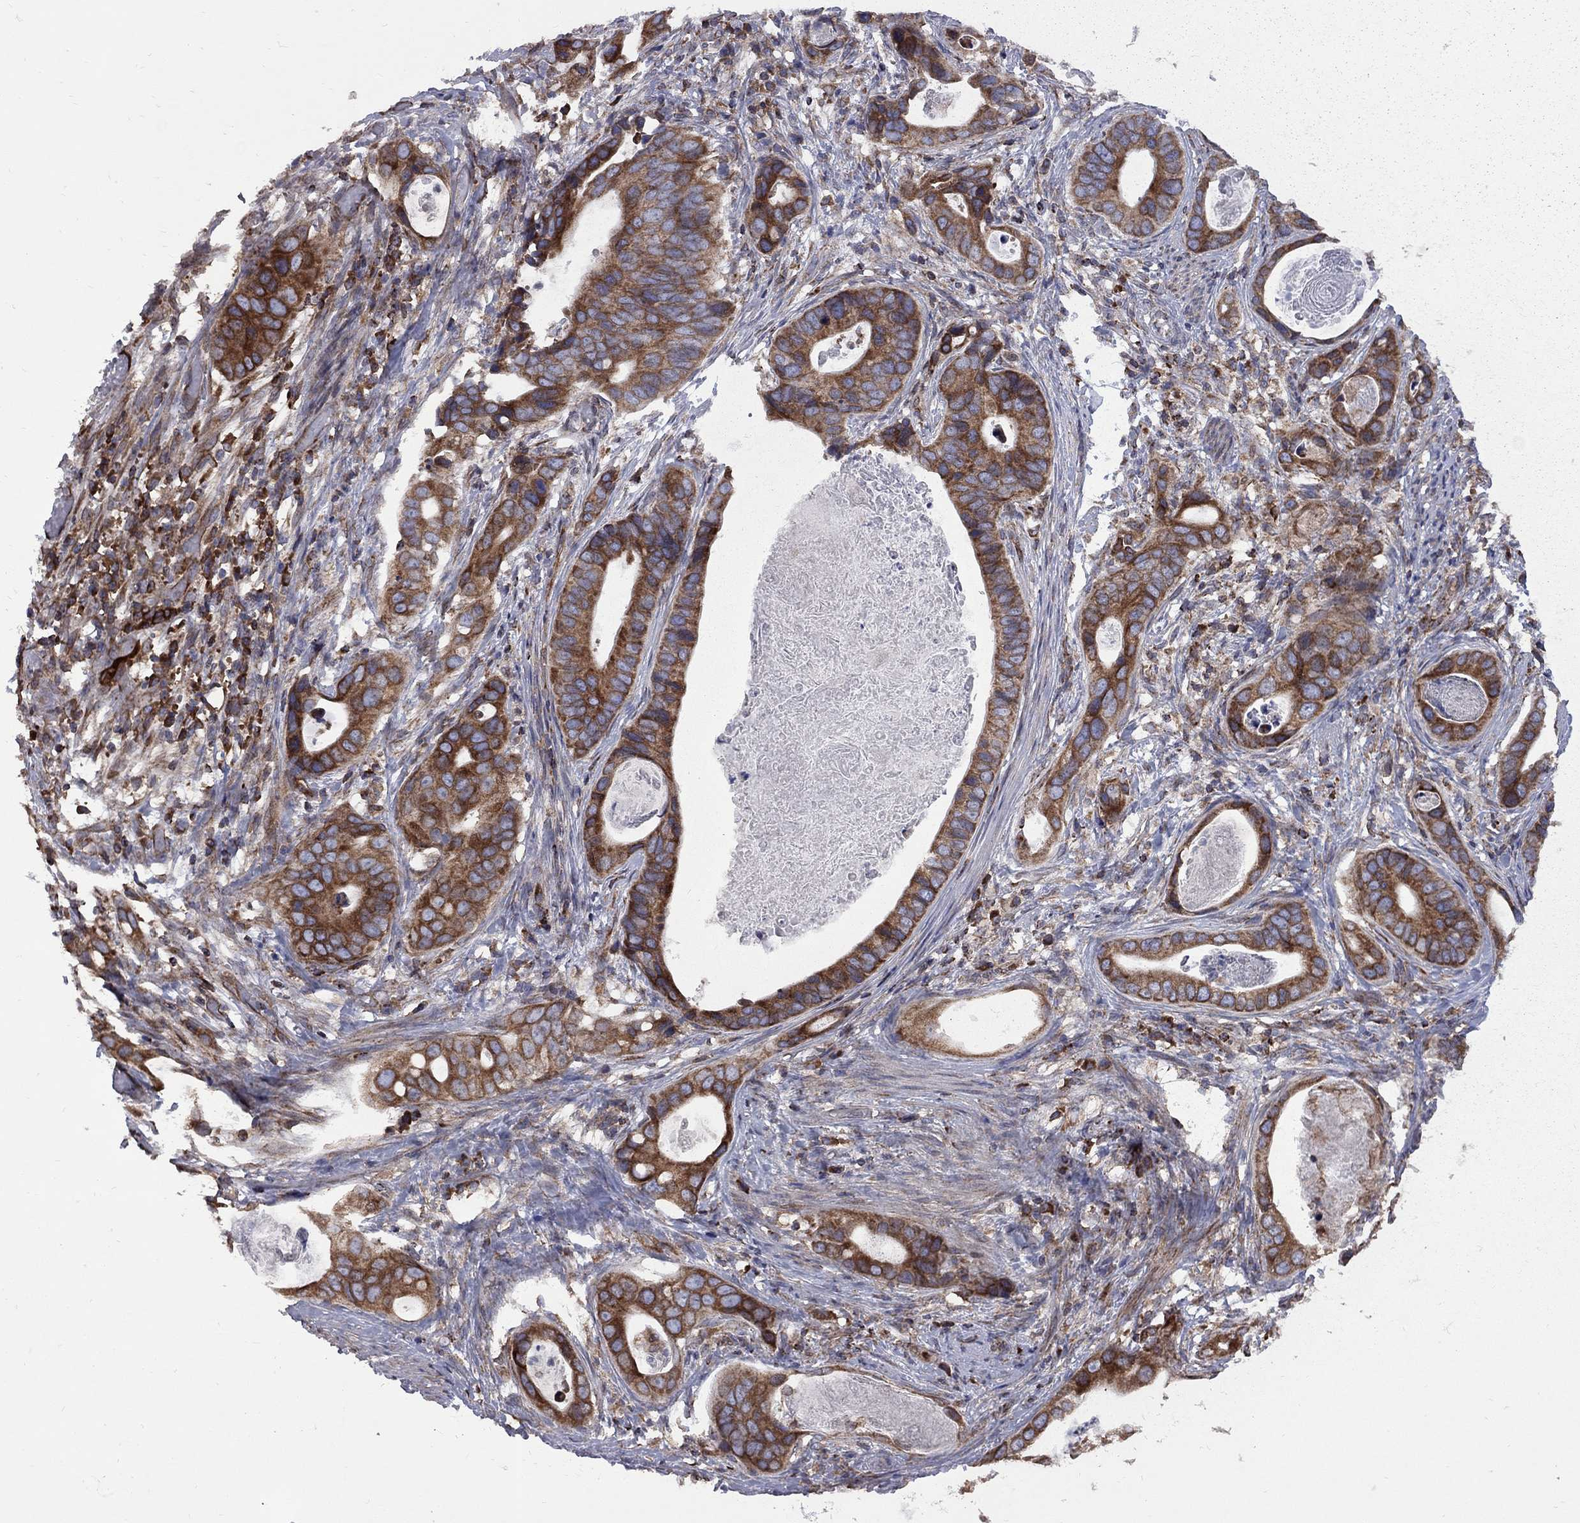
{"staining": {"intensity": "strong", "quantity": ">75%", "location": "cytoplasmic/membranous"}, "tissue": "stomach cancer", "cell_type": "Tumor cells", "image_type": "cancer", "snomed": [{"axis": "morphology", "description": "Adenocarcinoma, NOS"}, {"axis": "topography", "description": "Stomach"}], "caption": "Strong cytoplasmic/membranous protein positivity is identified in approximately >75% of tumor cells in adenocarcinoma (stomach).", "gene": "CLPTM1", "patient": {"sex": "male", "age": 84}}